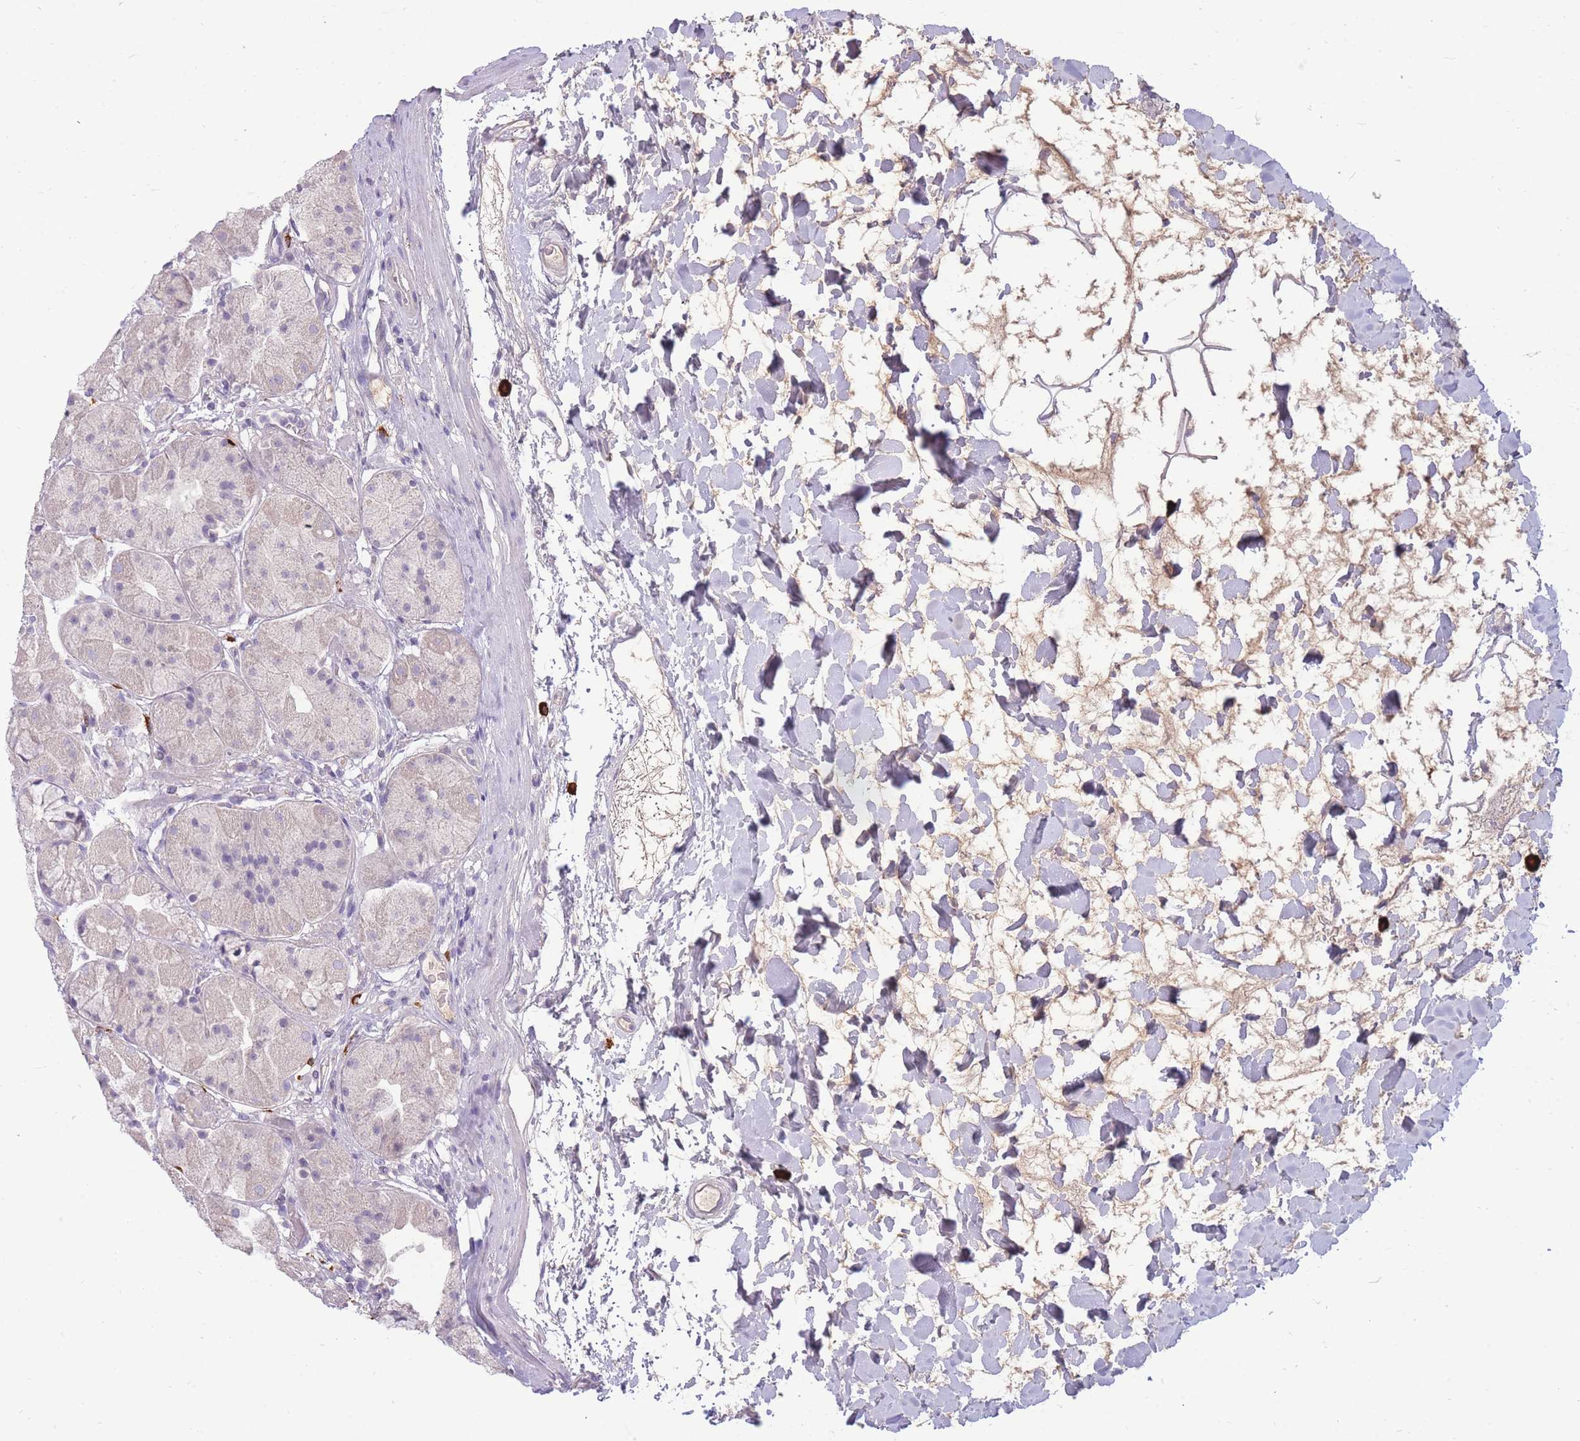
{"staining": {"intensity": "negative", "quantity": "none", "location": "none"}, "tissue": "stomach", "cell_type": "Glandular cells", "image_type": "normal", "snomed": [{"axis": "morphology", "description": "Normal tissue, NOS"}, {"axis": "topography", "description": "Stomach"}], "caption": "Immunohistochemistry photomicrograph of unremarkable stomach: human stomach stained with DAB shows no significant protein positivity in glandular cells.", "gene": "TPSD1", "patient": {"sex": "male", "age": 57}}